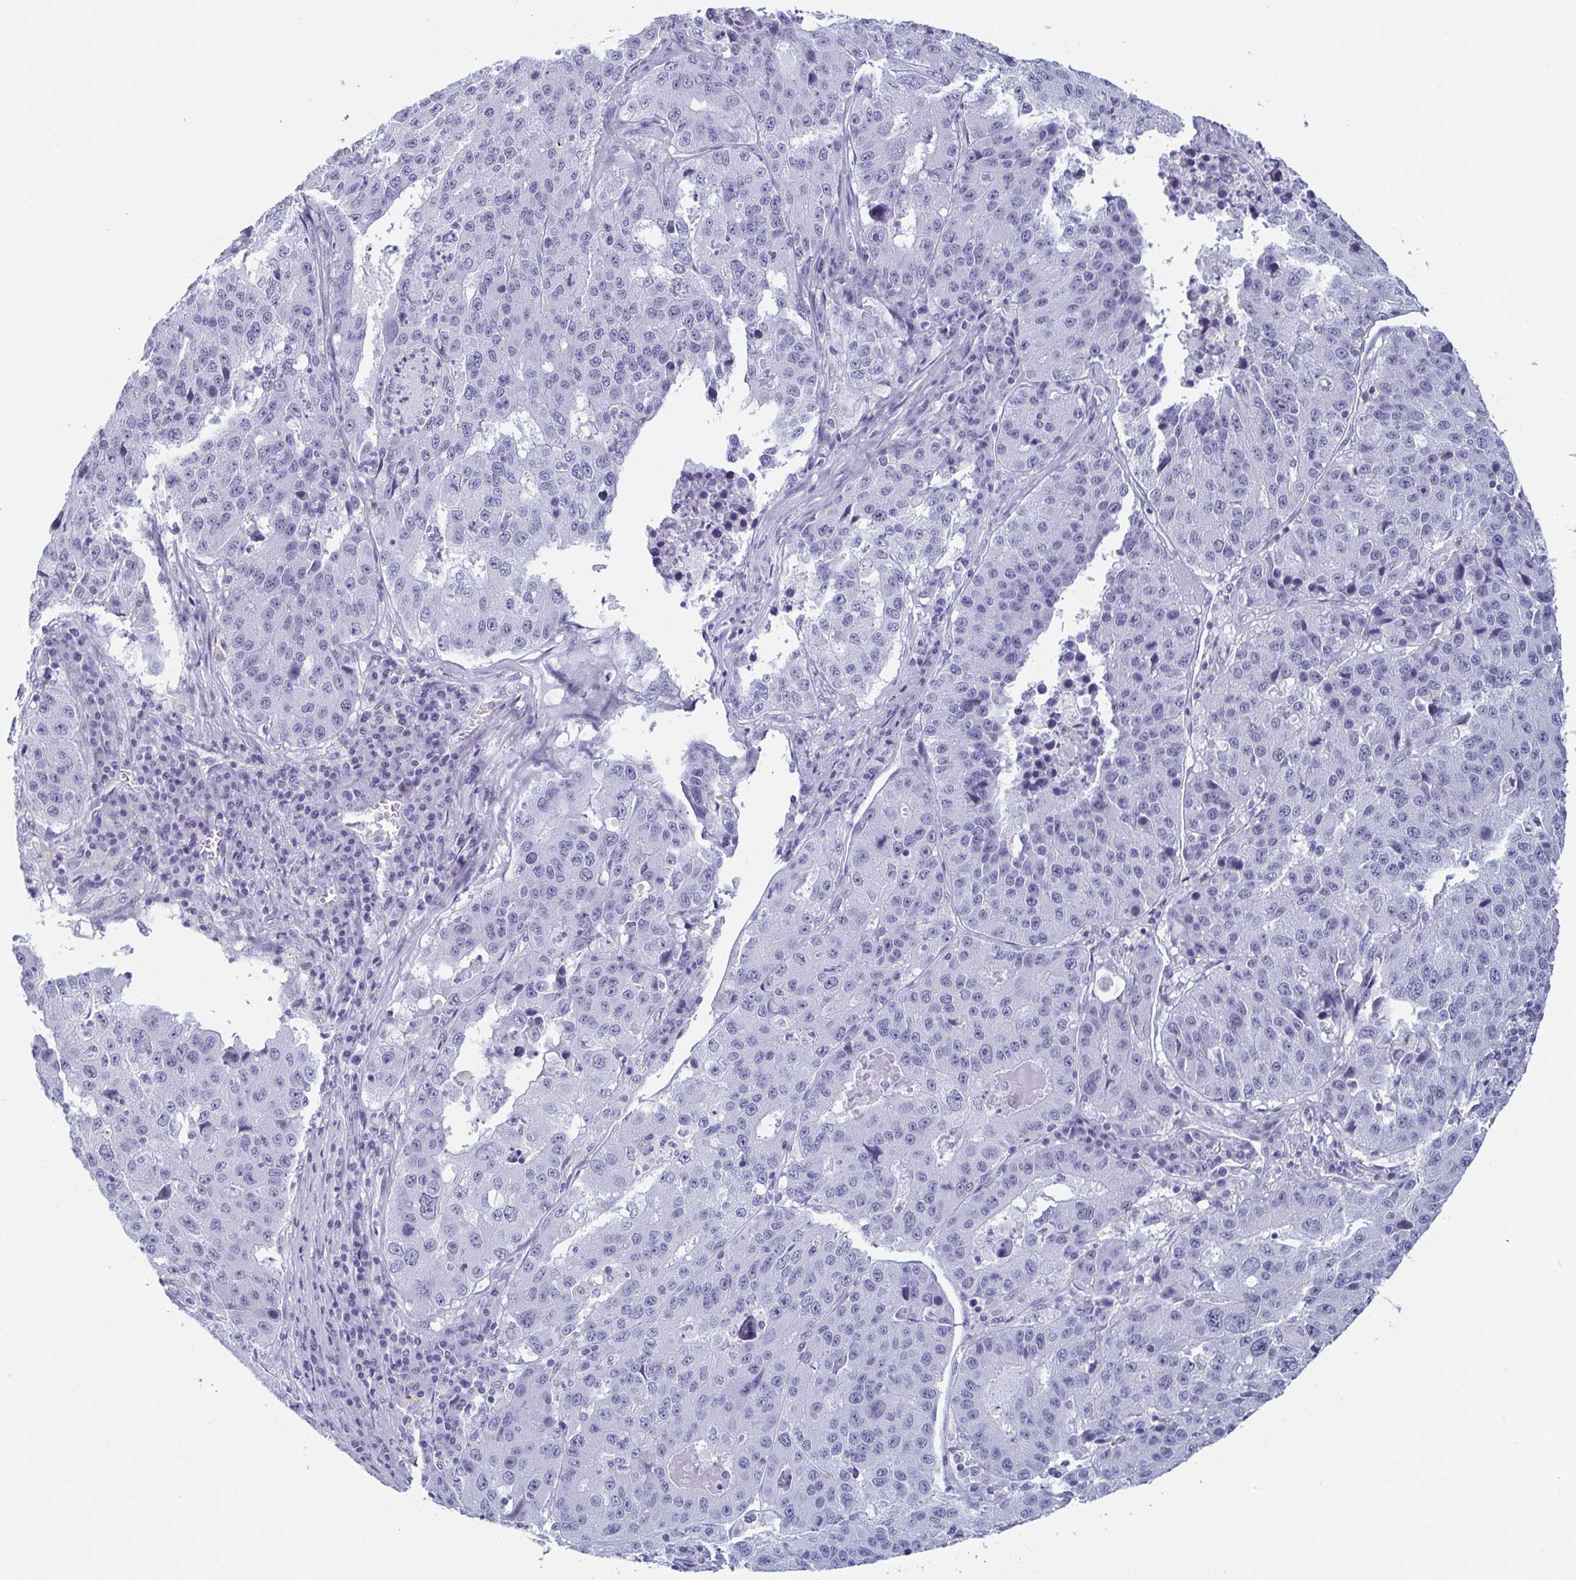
{"staining": {"intensity": "negative", "quantity": "none", "location": "none"}, "tissue": "stomach cancer", "cell_type": "Tumor cells", "image_type": "cancer", "snomed": [{"axis": "morphology", "description": "Adenocarcinoma, NOS"}, {"axis": "topography", "description": "Stomach"}], "caption": "This is an IHC photomicrograph of adenocarcinoma (stomach). There is no positivity in tumor cells.", "gene": "REG4", "patient": {"sex": "male", "age": 71}}